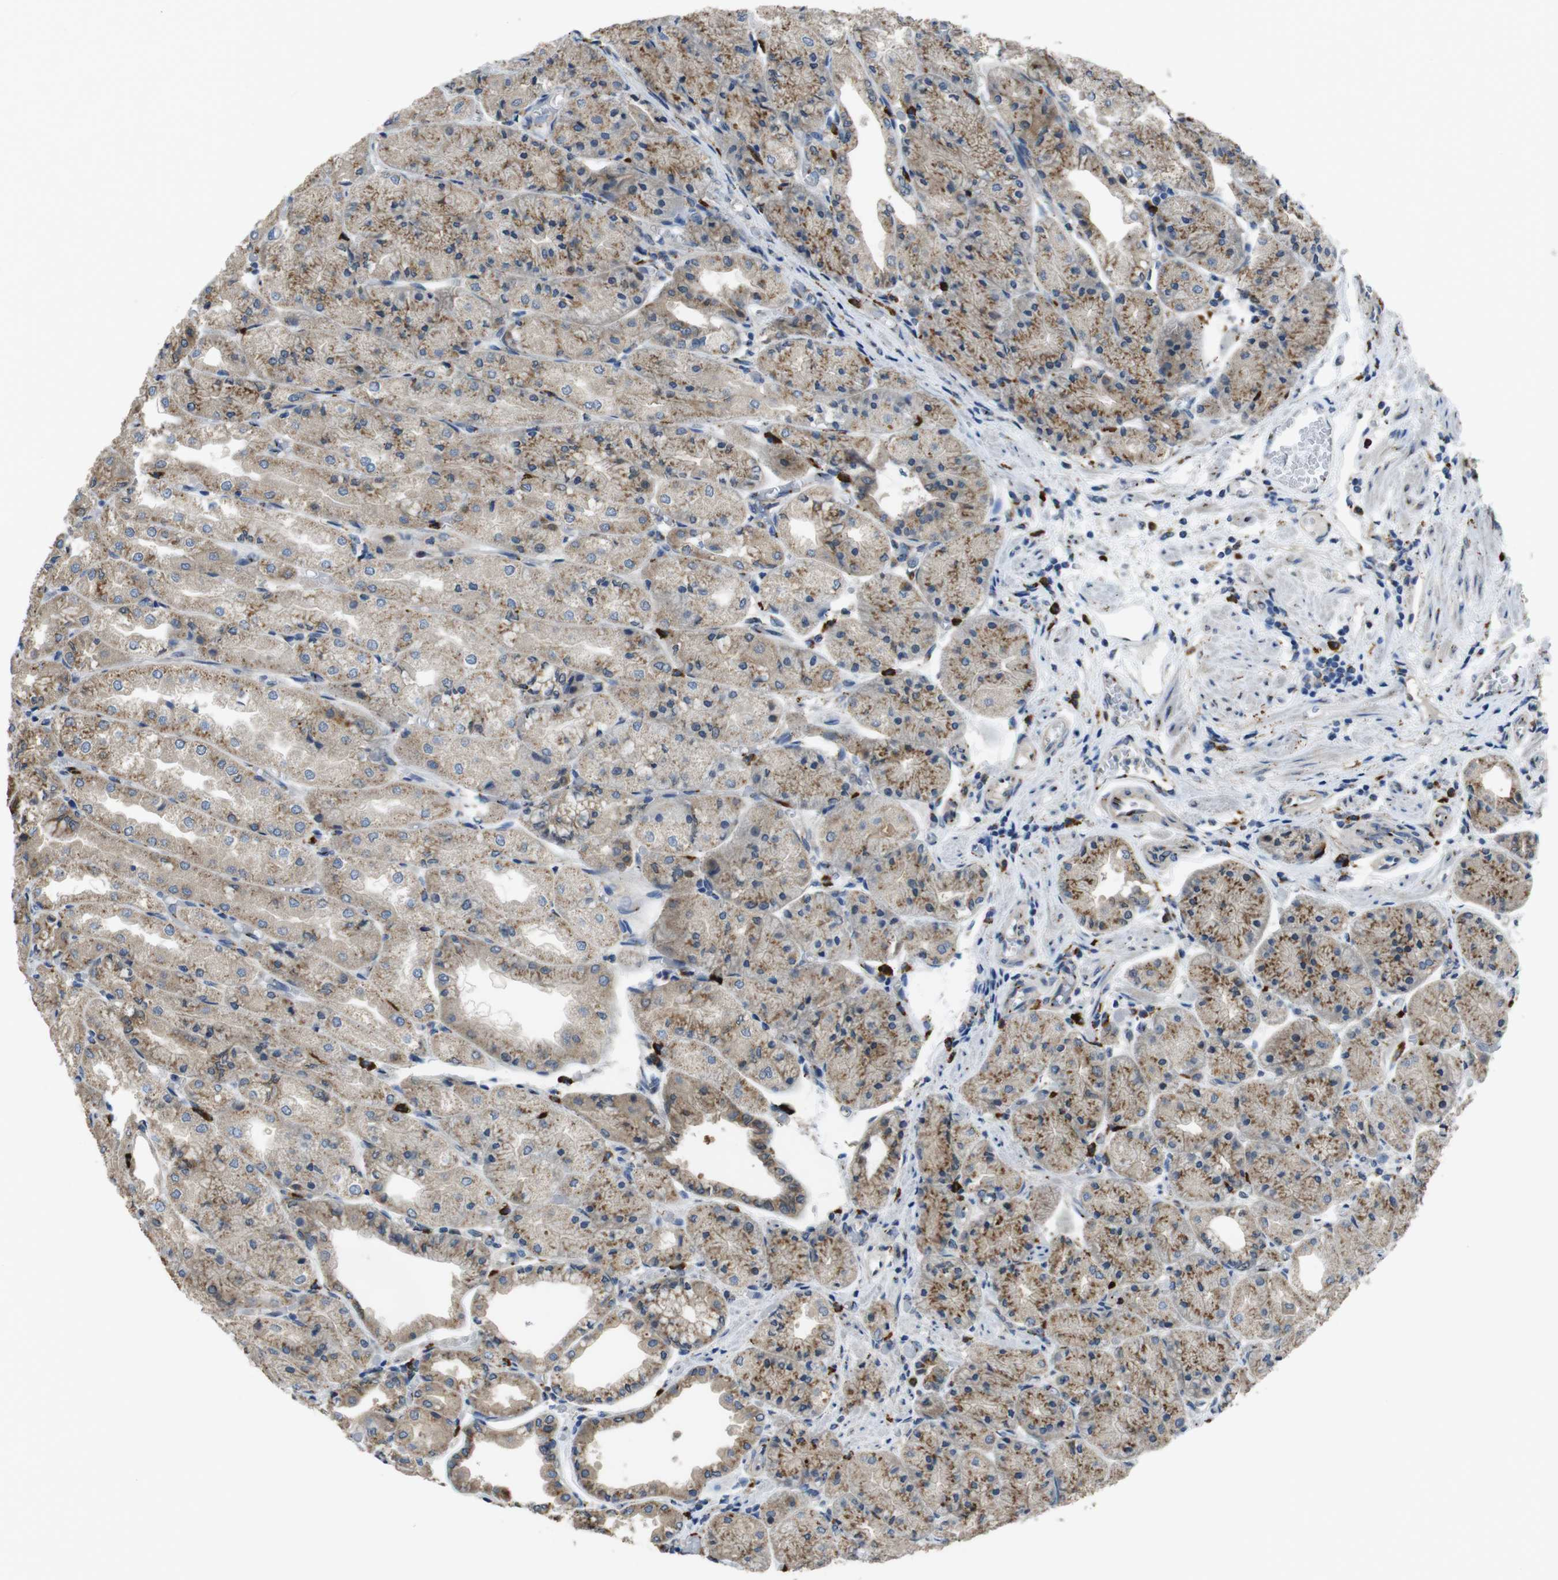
{"staining": {"intensity": "moderate", "quantity": ">75%", "location": "cytoplasmic/membranous"}, "tissue": "stomach", "cell_type": "Glandular cells", "image_type": "normal", "snomed": [{"axis": "morphology", "description": "Normal tissue, NOS"}, {"axis": "topography", "description": "Stomach, upper"}], "caption": "Immunohistochemical staining of normal human stomach demonstrates >75% levels of moderate cytoplasmic/membranous protein expression in approximately >75% of glandular cells. Ihc stains the protein of interest in brown and the nuclei are stained blue.", "gene": "RAB6A", "patient": {"sex": "male", "age": 72}}